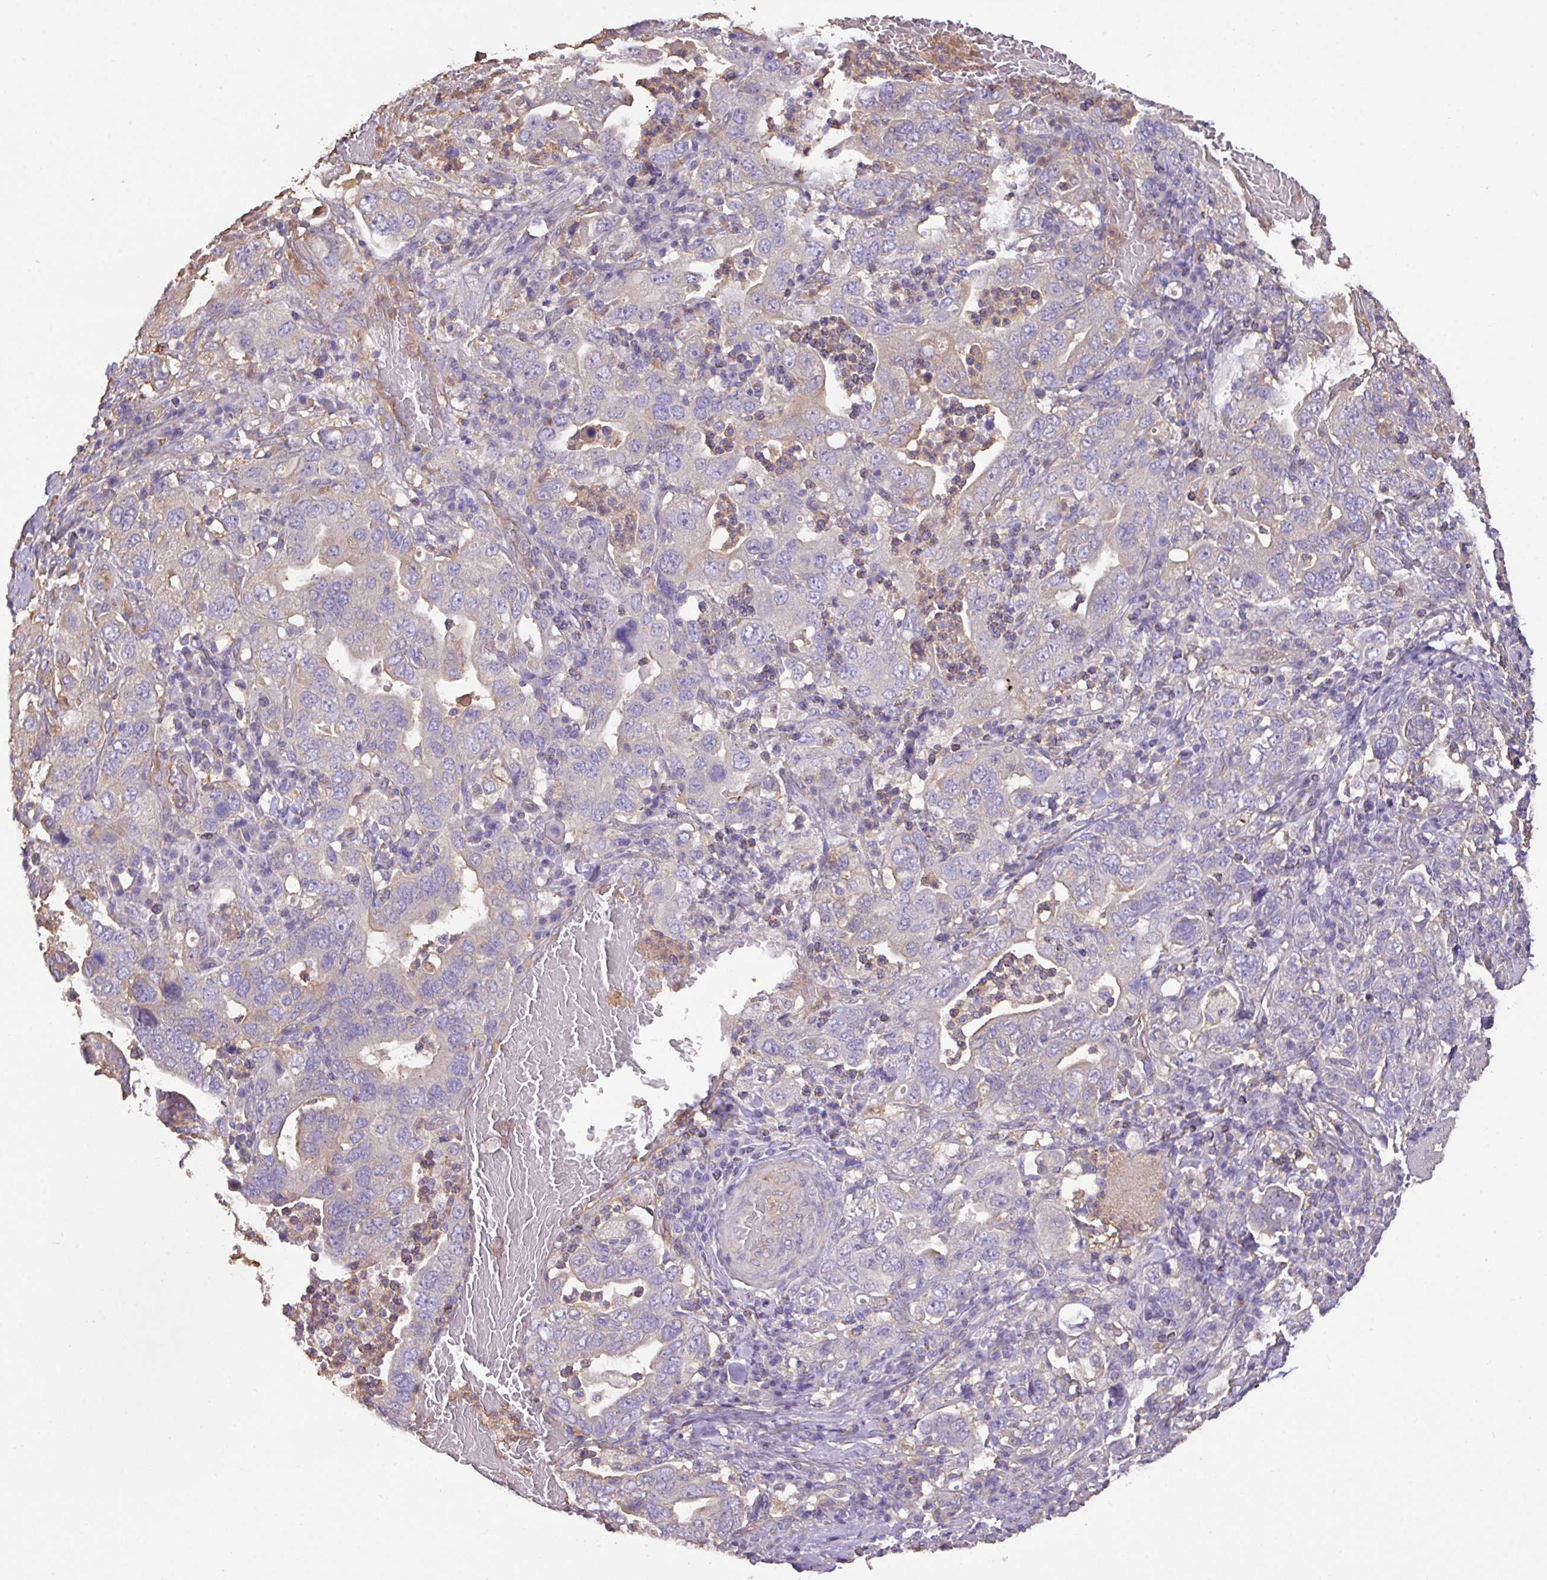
{"staining": {"intensity": "negative", "quantity": "none", "location": "none"}, "tissue": "stomach cancer", "cell_type": "Tumor cells", "image_type": "cancer", "snomed": [{"axis": "morphology", "description": "Adenocarcinoma, NOS"}, {"axis": "topography", "description": "Stomach, upper"}], "caption": "DAB (3,3'-diaminobenzidine) immunohistochemical staining of human stomach cancer reveals no significant positivity in tumor cells.", "gene": "CALML4", "patient": {"sex": "male", "age": 62}}